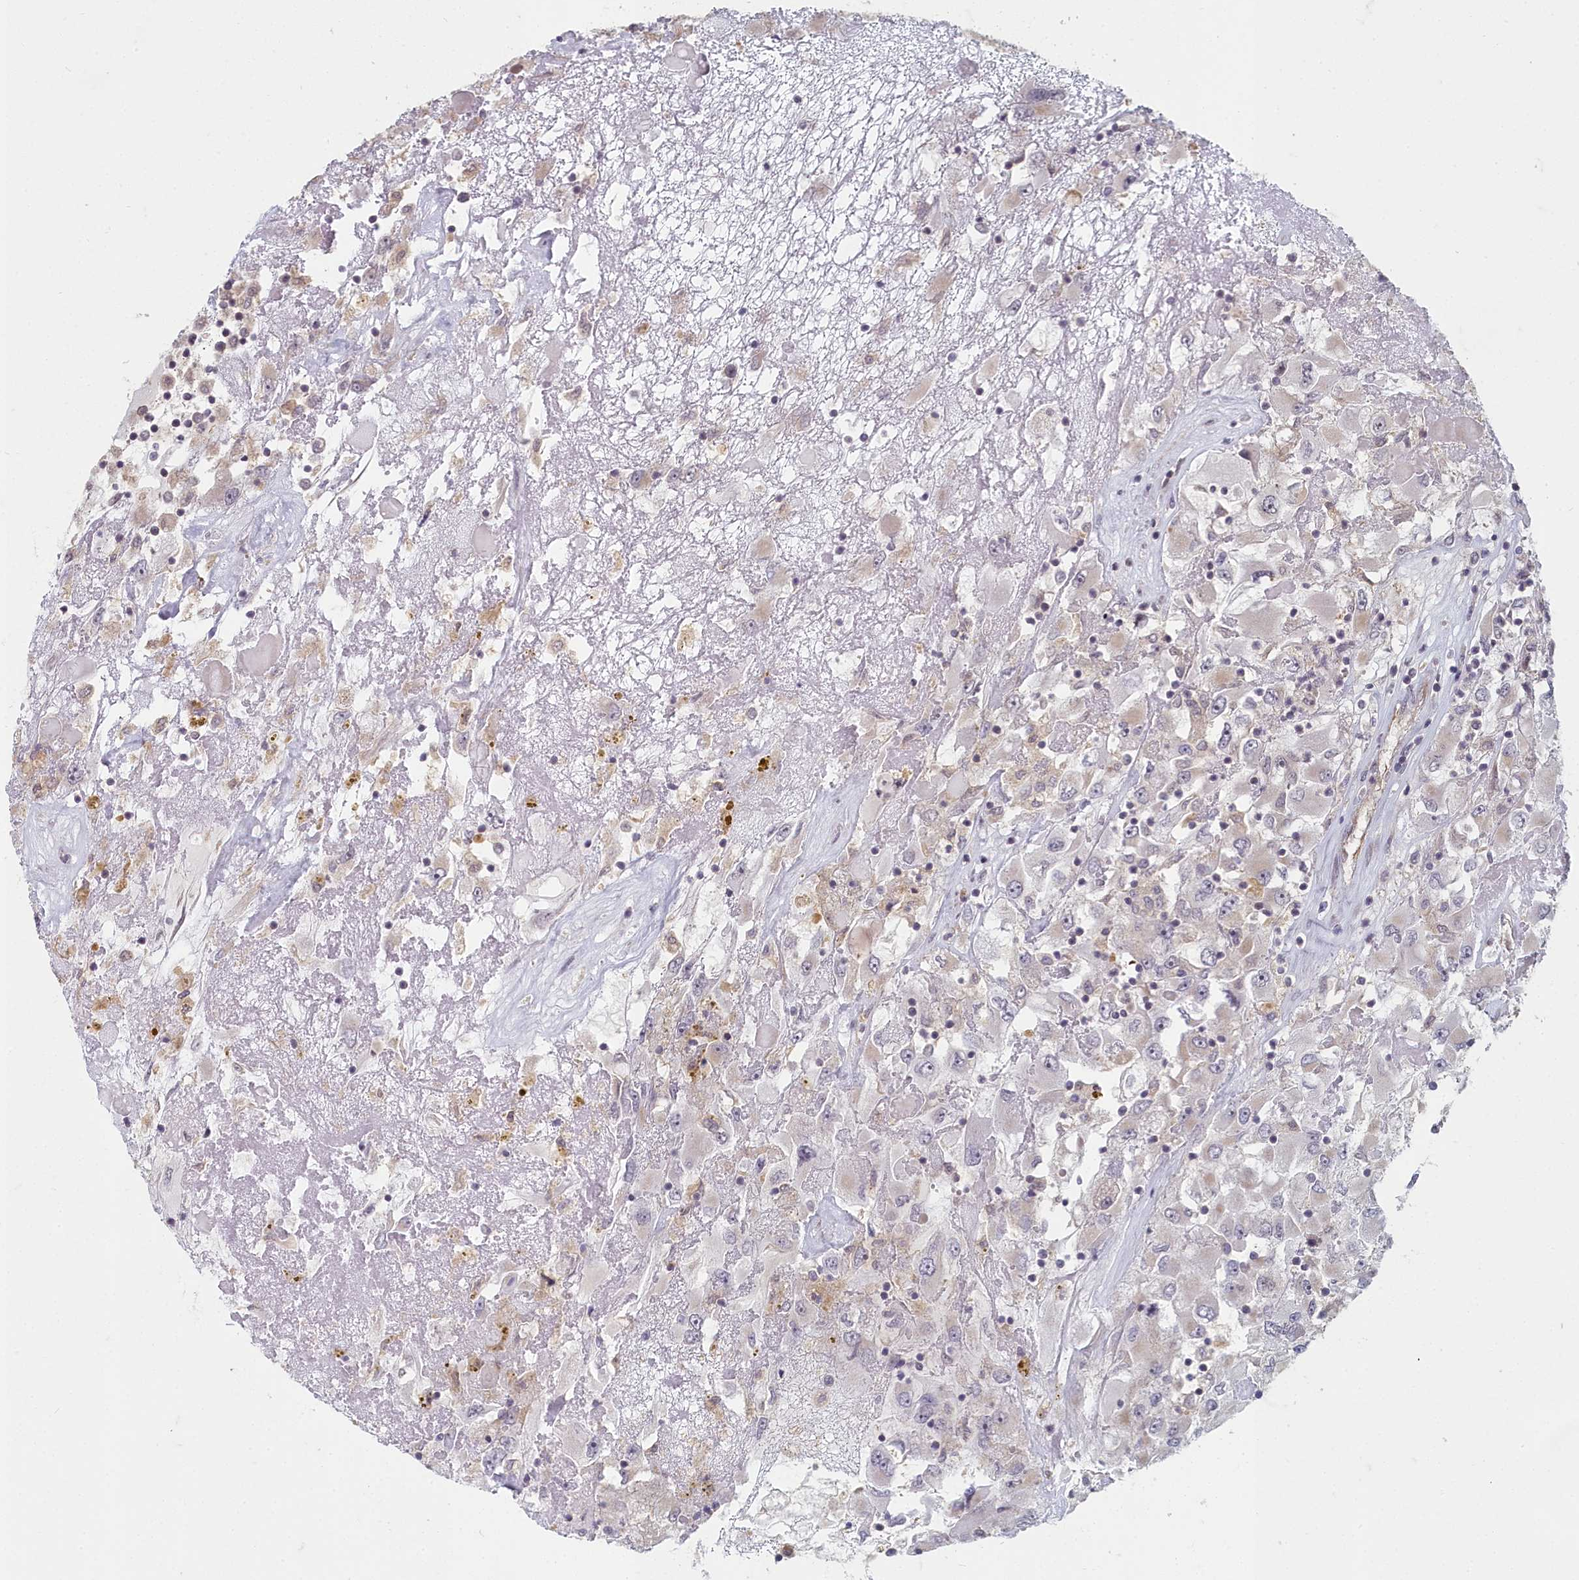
{"staining": {"intensity": "negative", "quantity": "none", "location": "none"}, "tissue": "renal cancer", "cell_type": "Tumor cells", "image_type": "cancer", "snomed": [{"axis": "morphology", "description": "Adenocarcinoma, NOS"}, {"axis": "topography", "description": "Kidney"}], "caption": "The histopathology image exhibits no staining of tumor cells in renal cancer (adenocarcinoma). (Brightfield microscopy of DAB (3,3'-diaminobenzidine) IHC at high magnification).", "gene": "TSPYL4", "patient": {"sex": "female", "age": 52}}